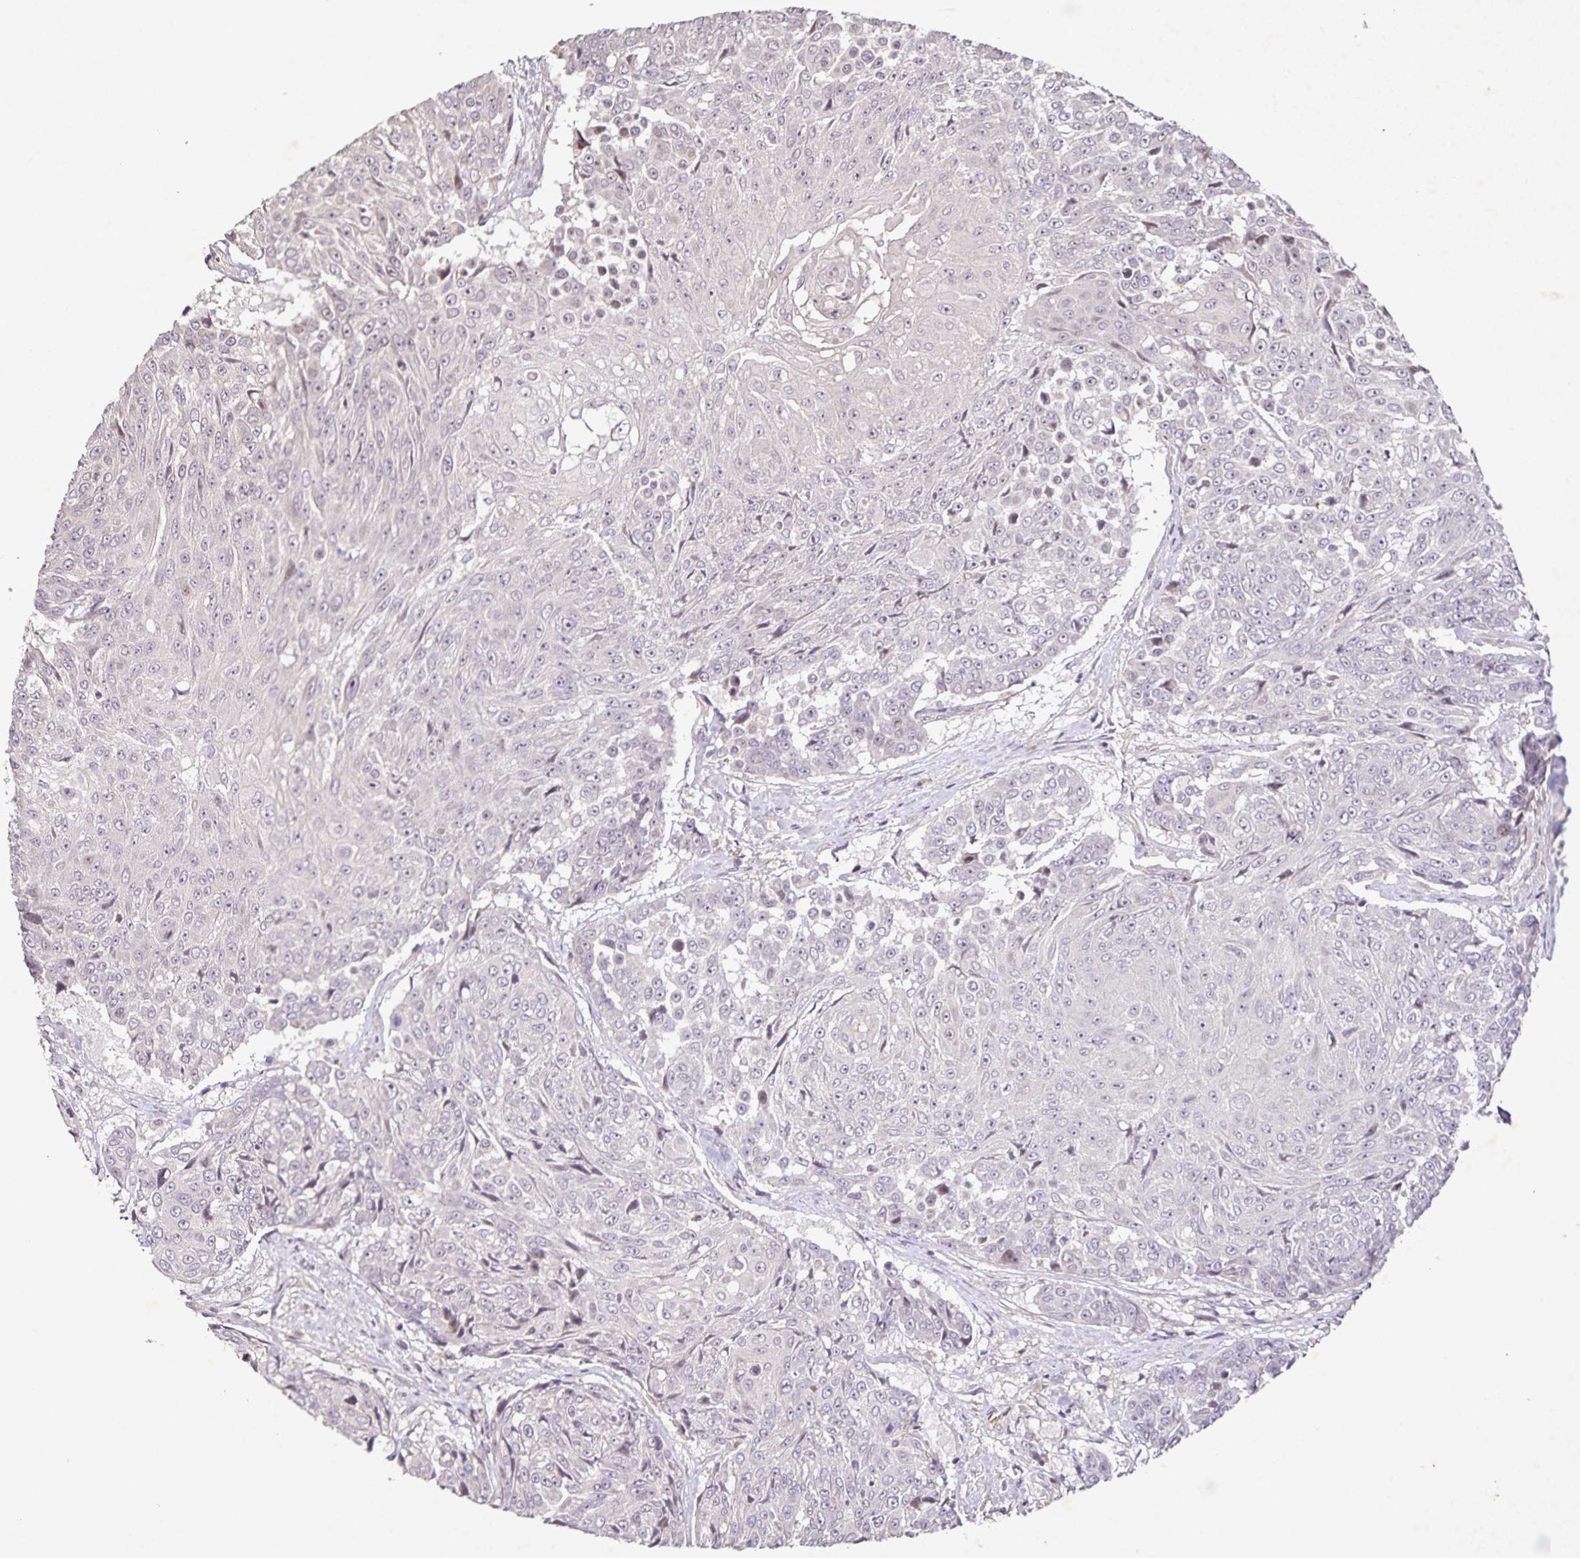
{"staining": {"intensity": "negative", "quantity": "none", "location": "none"}, "tissue": "urothelial cancer", "cell_type": "Tumor cells", "image_type": "cancer", "snomed": [{"axis": "morphology", "description": "Urothelial carcinoma, High grade"}, {"axis": "topography", "description": "Urinary bladder"}], "caption": "Tumor cells show no significant staining in high-grade urothelial carcinoma.", "gene": "GDF2", "patient": {"sex": "female", "age": 63}}